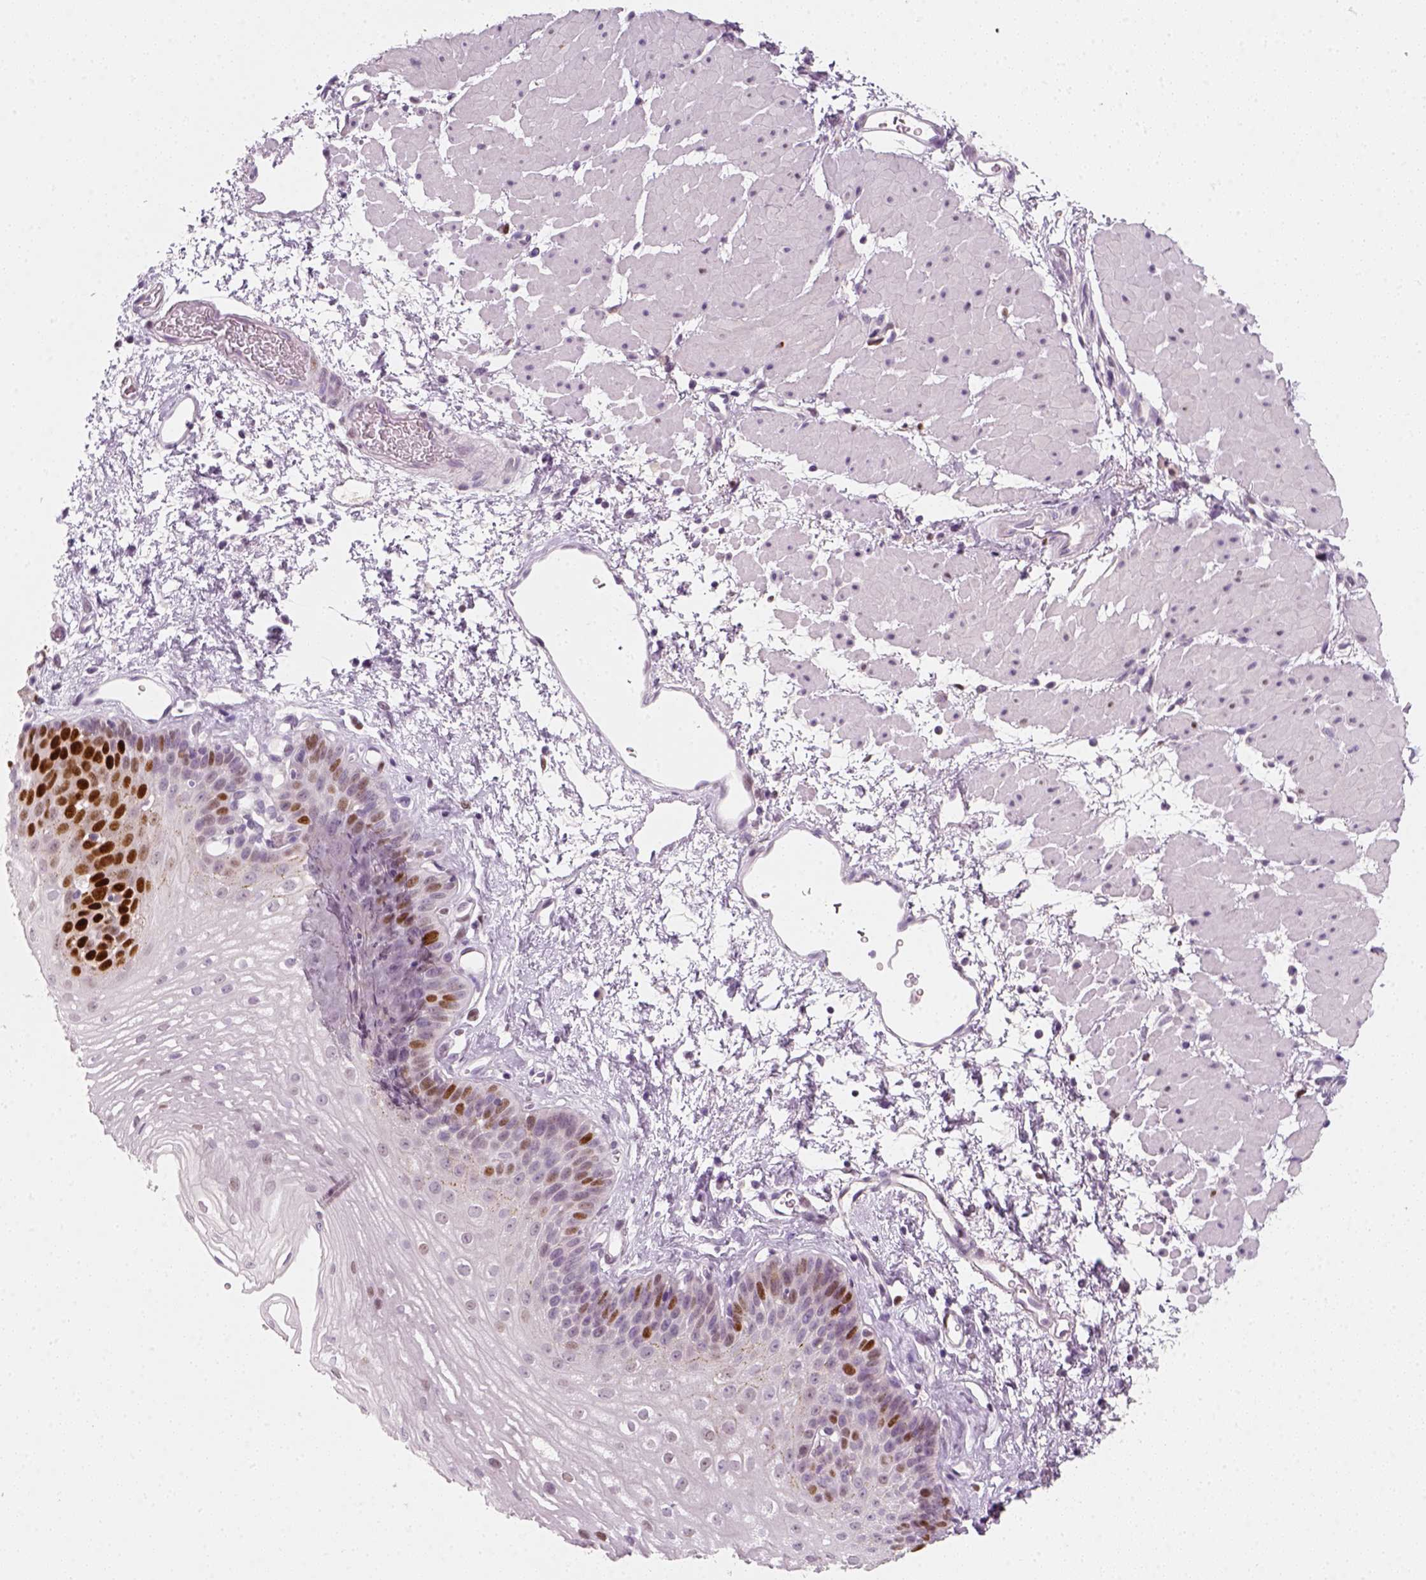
{"staining": {"intensity": "moderate", "quantity": "<25%", "location": "nuclear"}, "tissue": "esophagus", "cell_type": "Squamous epithelial cells", "image_type": "normal", "snomed": [{"axis": "morphology", "description": "Normal tissue, NOS"}, {"axis": "topography", "description": "Esophagus"}], "caption": "Moderate nuclear protein staining is seen in approximately <25% of squamous epithelial cells in esophagus. (DAB = brown stain, brightfield microscopy at high magnification).", "gene": "TP53", "patient": {"sex": "female", "age": 62}}